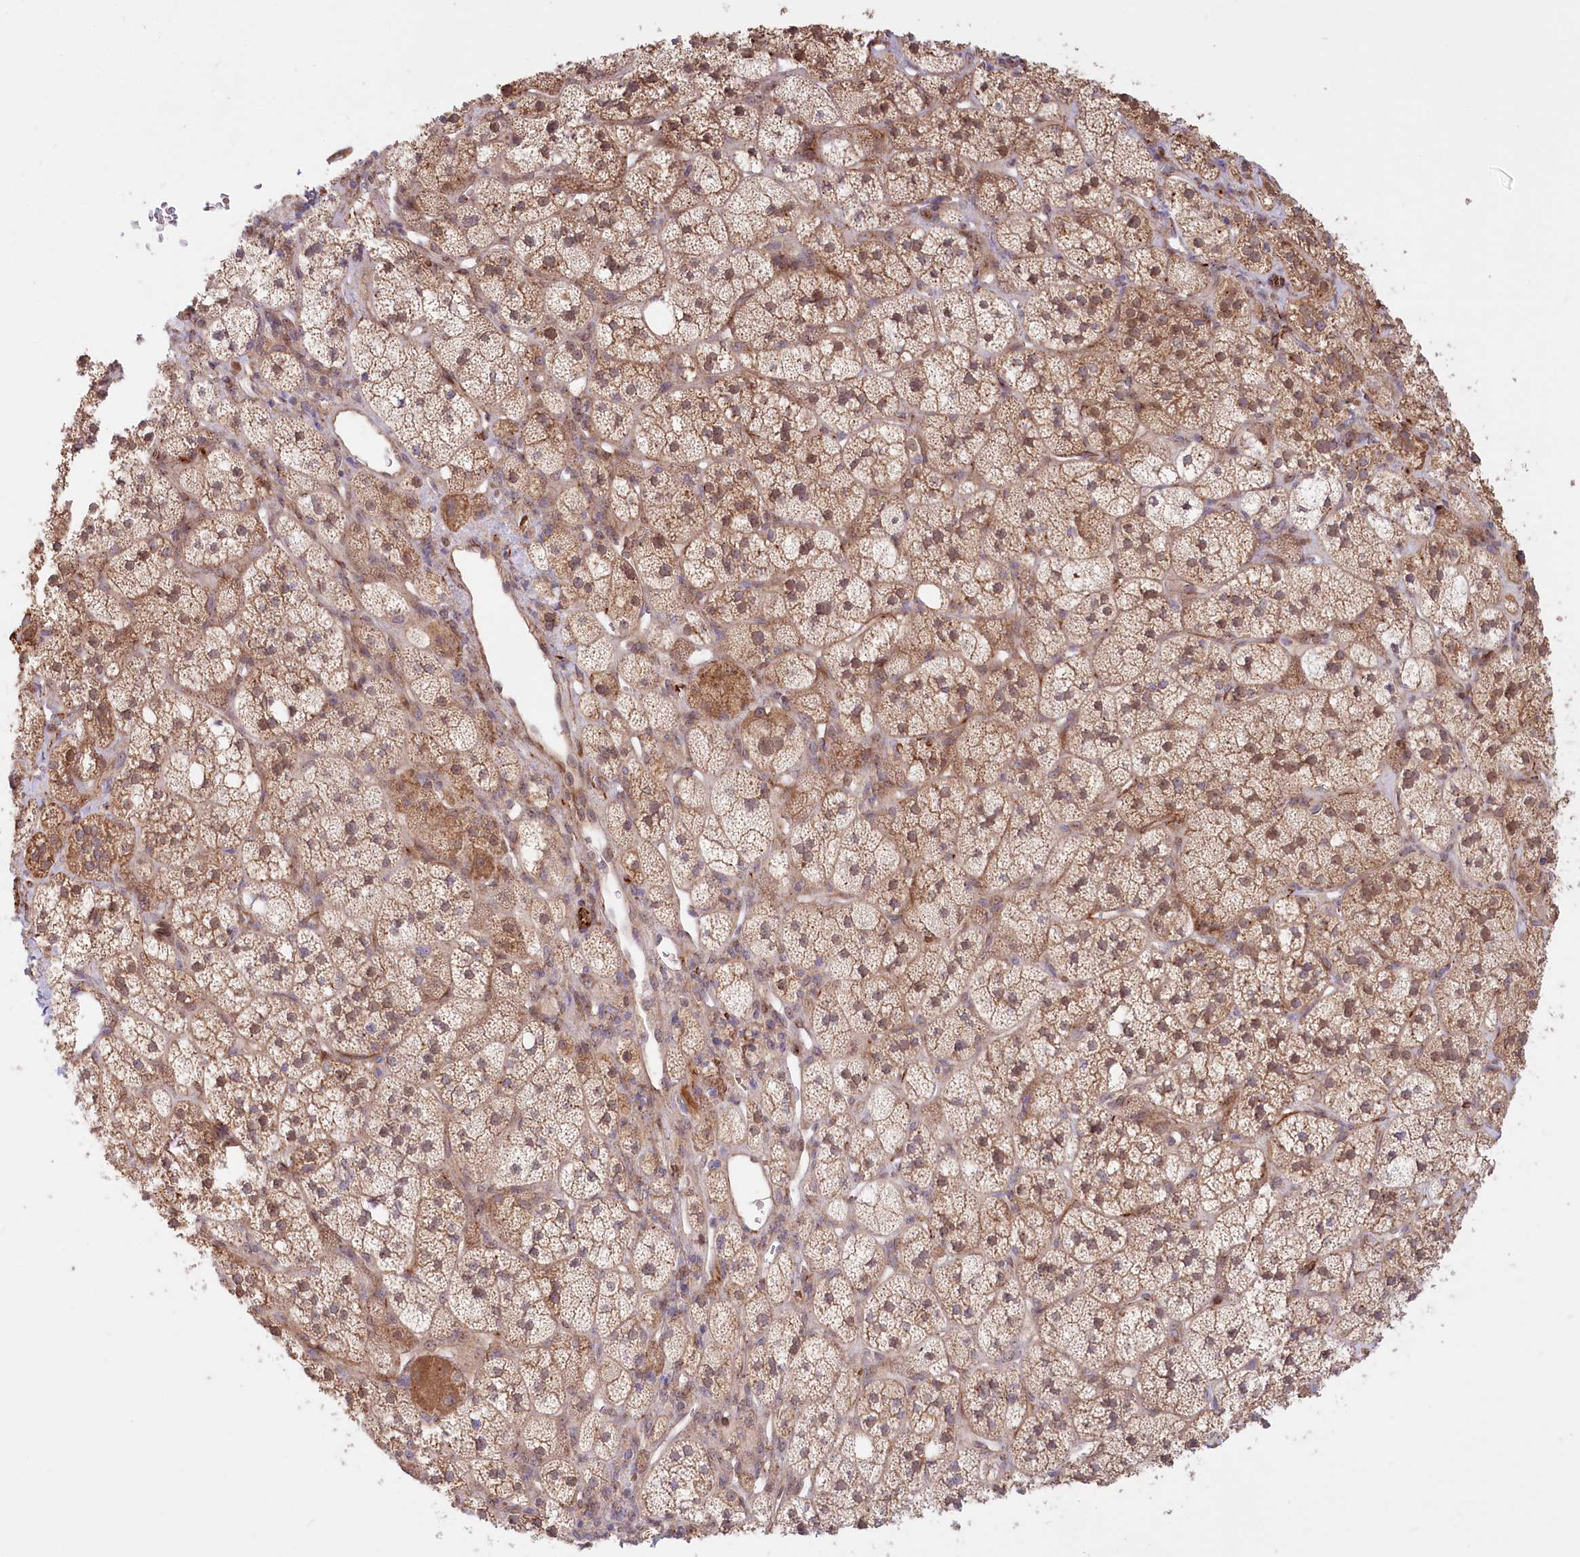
{"staining": {"intensity": "moderate", "quantity": ">75%", "location": "cytoplasmic/membranous"}, "tissue": "adrenal gland", "cell_type": "Glandular cells", "image_type": "normal", "snomed": [{"axis": "morphology", "description": "Normal tissue, NOS"}, {"axis": "topography", "description": "Adrenal gland"}], "caption": "Immunohistochemical staining of unremarkable human adrenal gland exhibits medium levels of moderate cytoplasmic/membranous expression in approximately >75% of glandular cells.", "gene": "COMMD3", "patient": {"sex": "male", "age": 61}}